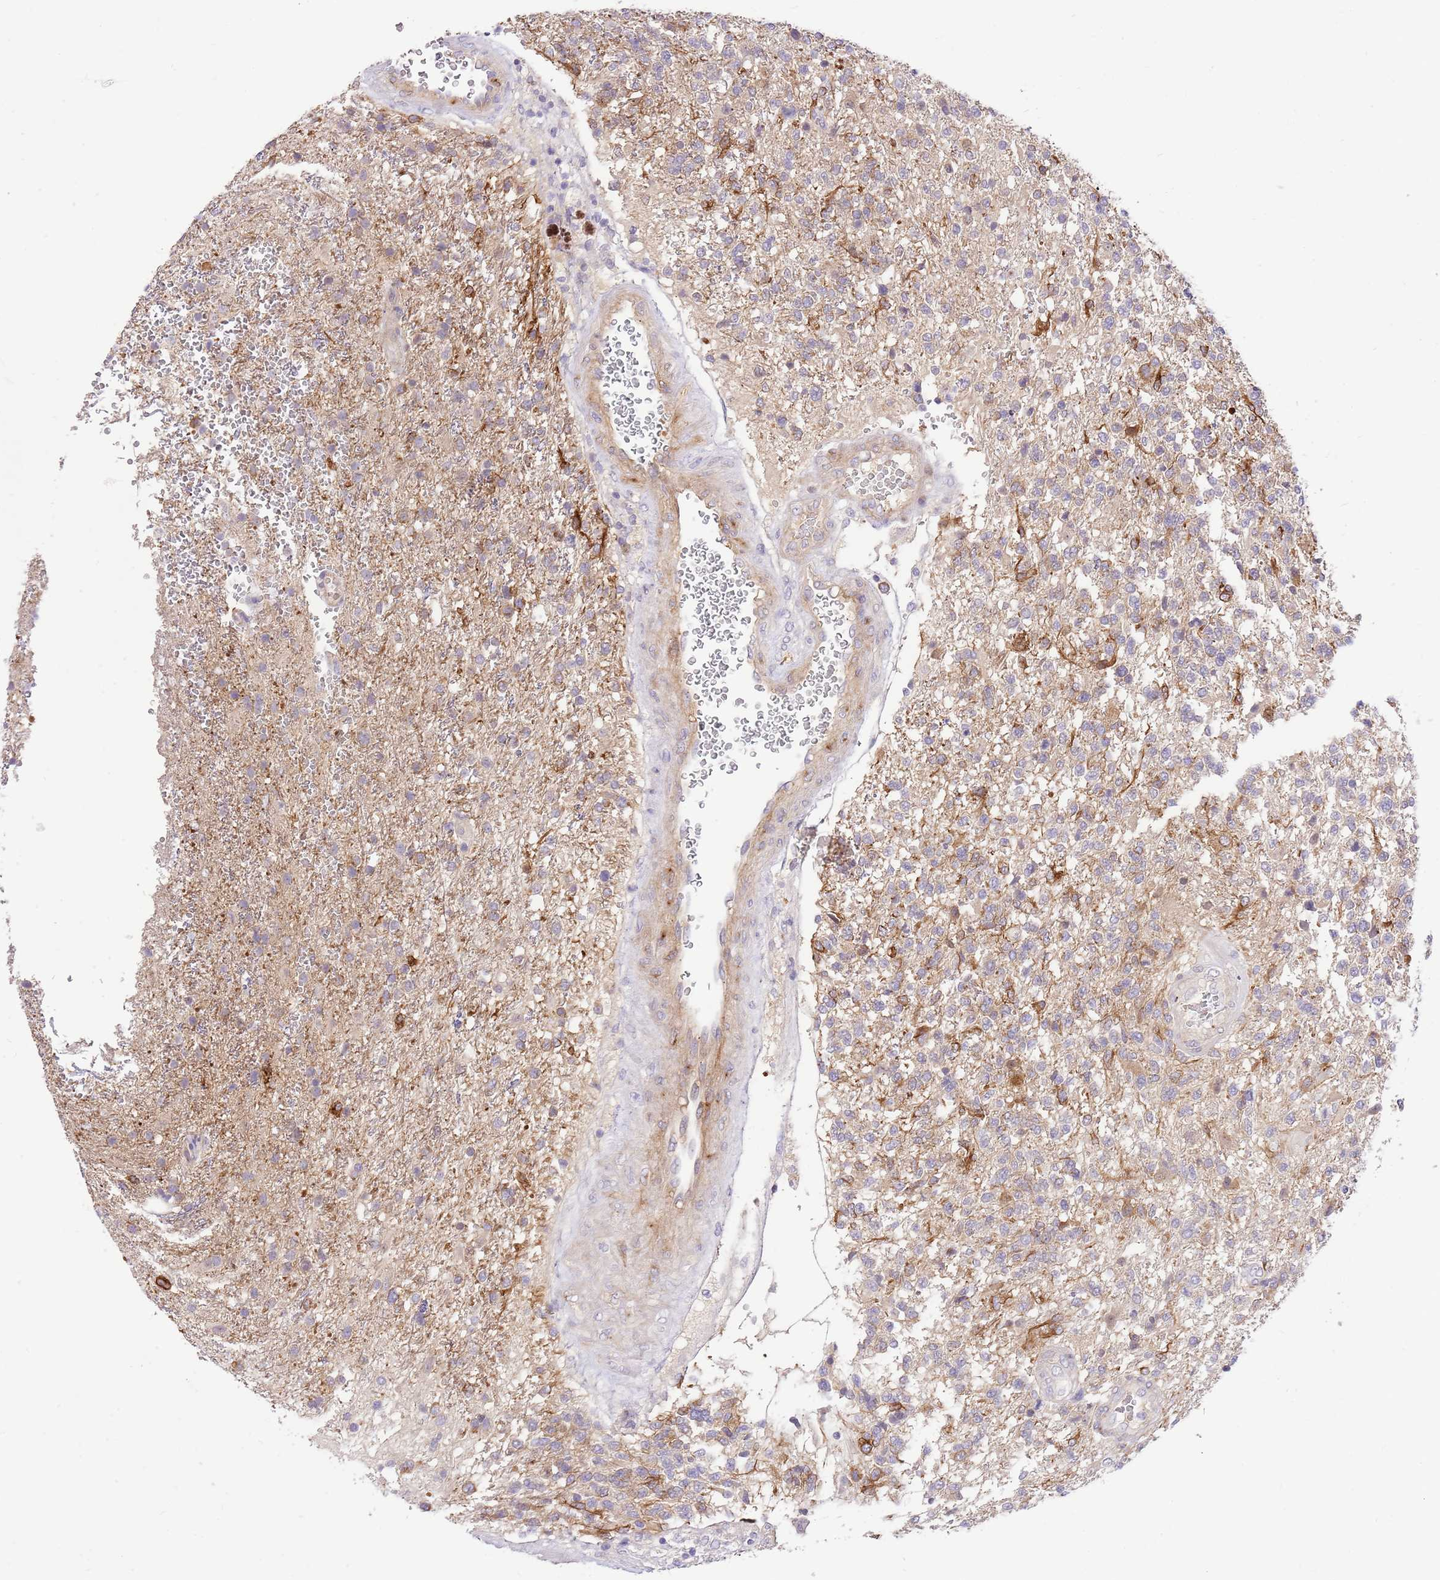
{"staining": {"intensity": "negative", "quantity": "none", "location": "none"}, "tissue": "glioma", "cell_type": "Tumor cells", "image_type": "cancer", "snomed": [{"axis": "morphology", "description": "Glioma, malignant, High grade"}, {"axis": "topography", "description": "Brain"}], "caption": "Immunohistochemistry of human glioma displays no staining in tumor cells.", "gene": "RFK", "patient": {"sex": "male", "age": 56}}